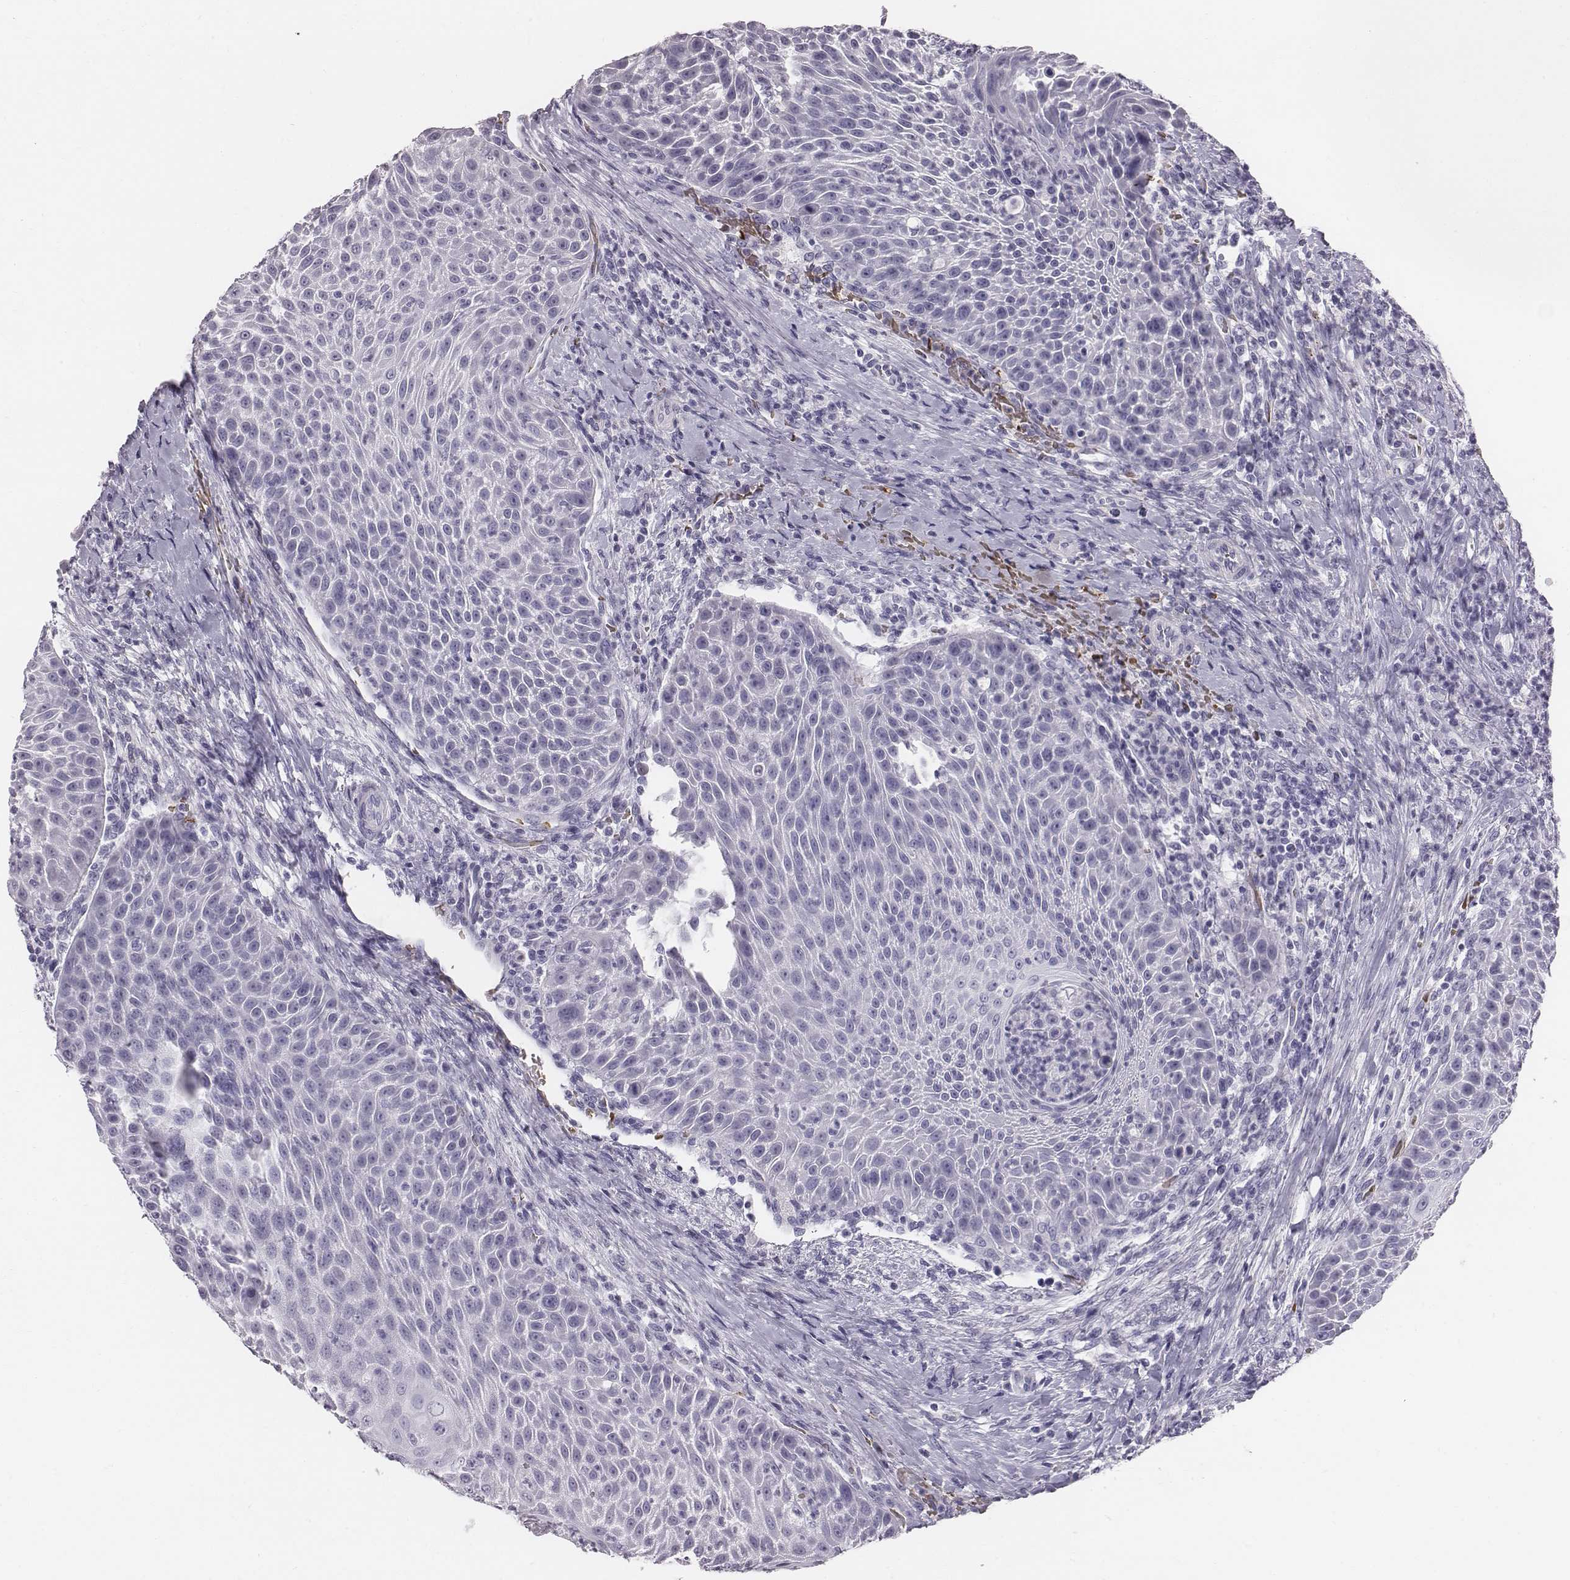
{"staining": {"intensity": "negative", "quantity": "none", "location": "none"}, "tissue": "head and neck cancer", "cell_type": "Tumor cells", "image_type": "cancer", "snomed": [{"axis": "morphology", "description": "Squamous cell carcinoma, NOS"}, {"axis": "topography", "description": "Head-Neck"}], "caption": "A micrograph of head and neck squamous cell carcinoma stained for a protein reveals no brown staining in tumor cells.", "gene": "HBZ", "patient": {"sex": "male", "age": 69}}